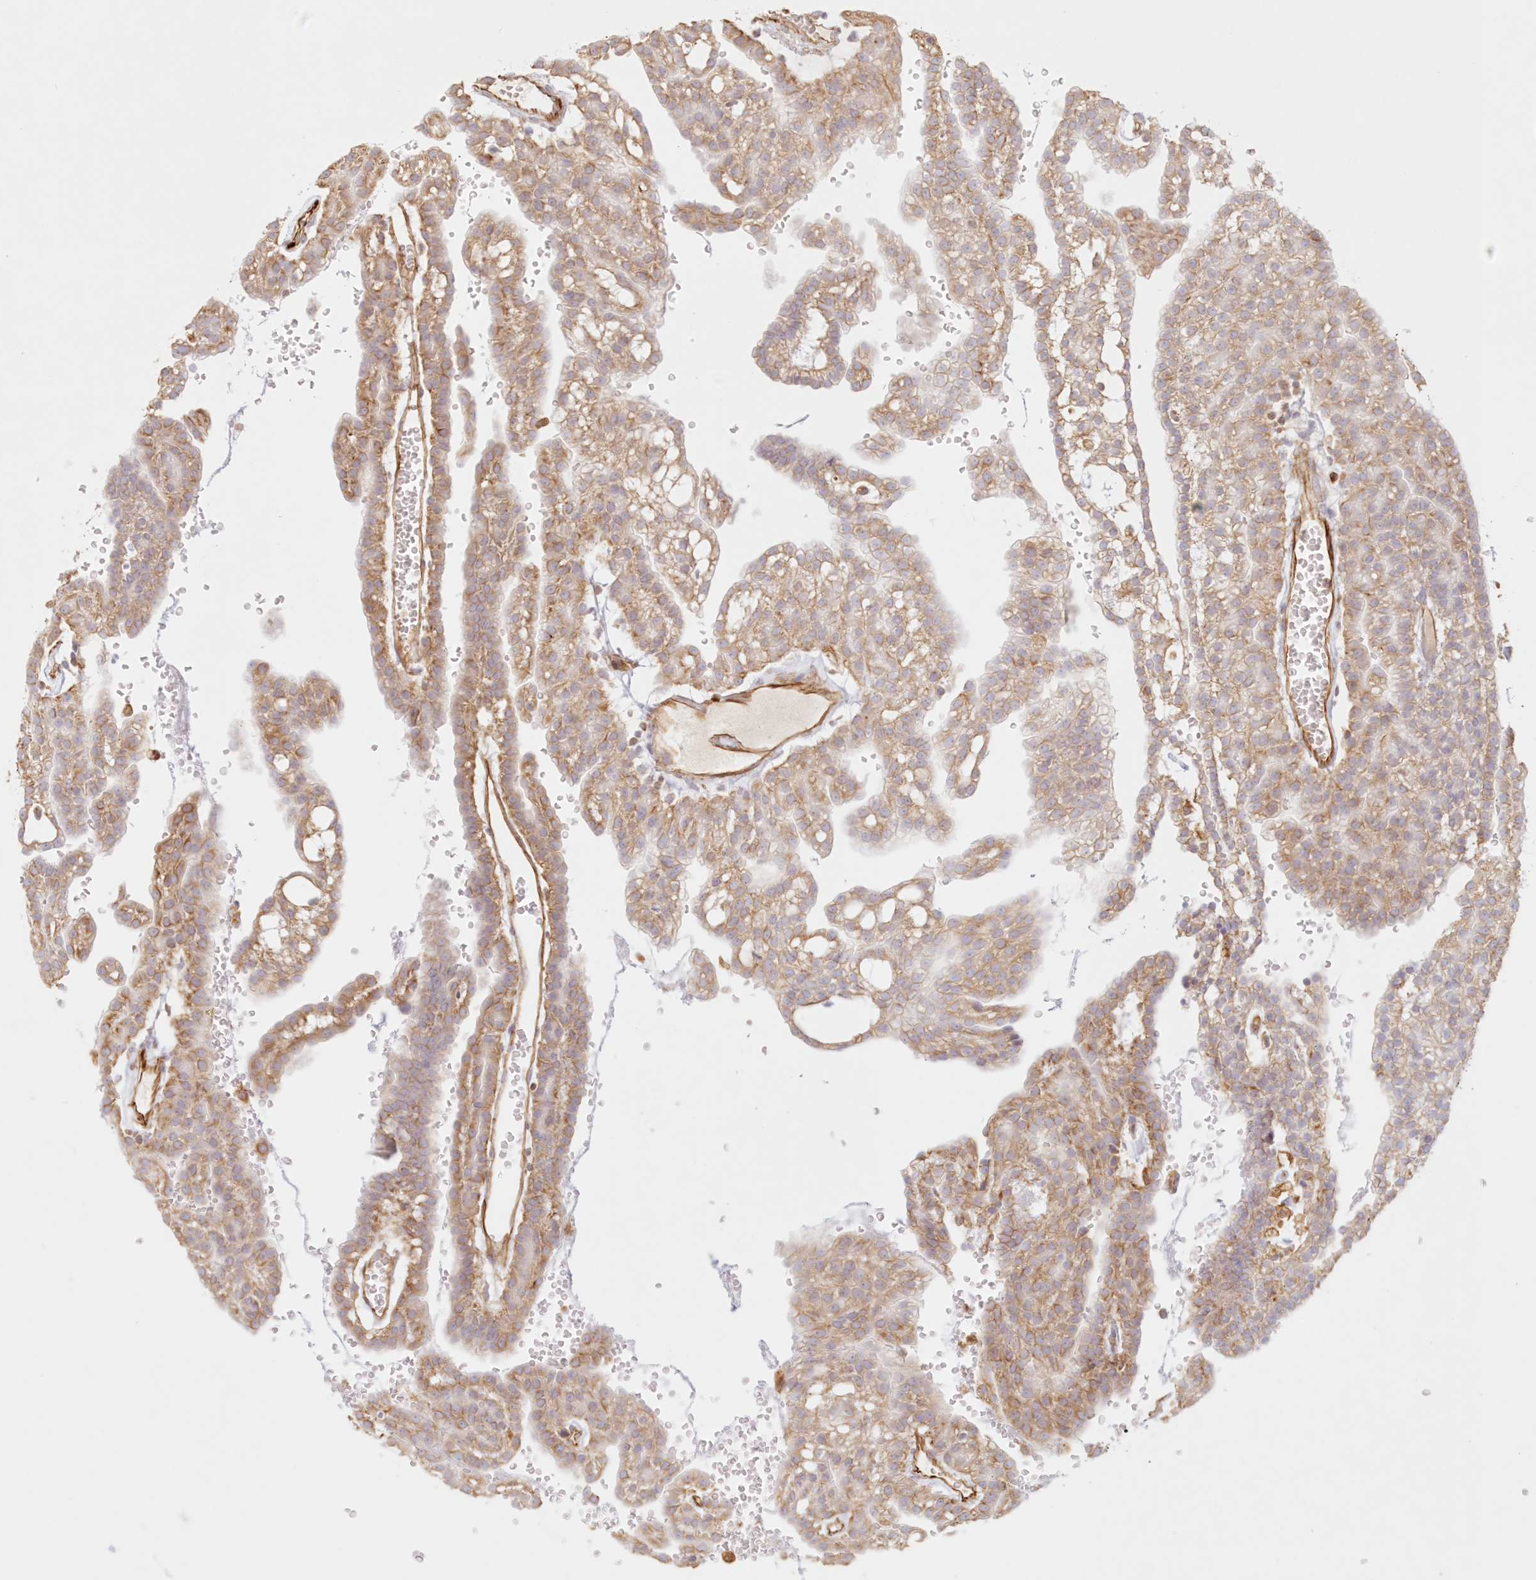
{"staining": {"intensity": "moderate", "quantity": "25%-75%", "location": "cytoplasmic/membranous"}, "tissue": "renal cancer", "cell_type": "Tumor cells", "image_type": "cancer", "snomed": [{"axis": "morphology", "description": "Adenocarcinoma, NOS"}, {"axis": "topography", "description": "Kidney"}], "caption": "A medium amount of moderate cytoplasmic/membranous expression is identified in approximately 25%-75% of tumor cells in renal cancer tissue.", "gene": "DMRTB1", "patient": {"sex": "male", "age": 63}}